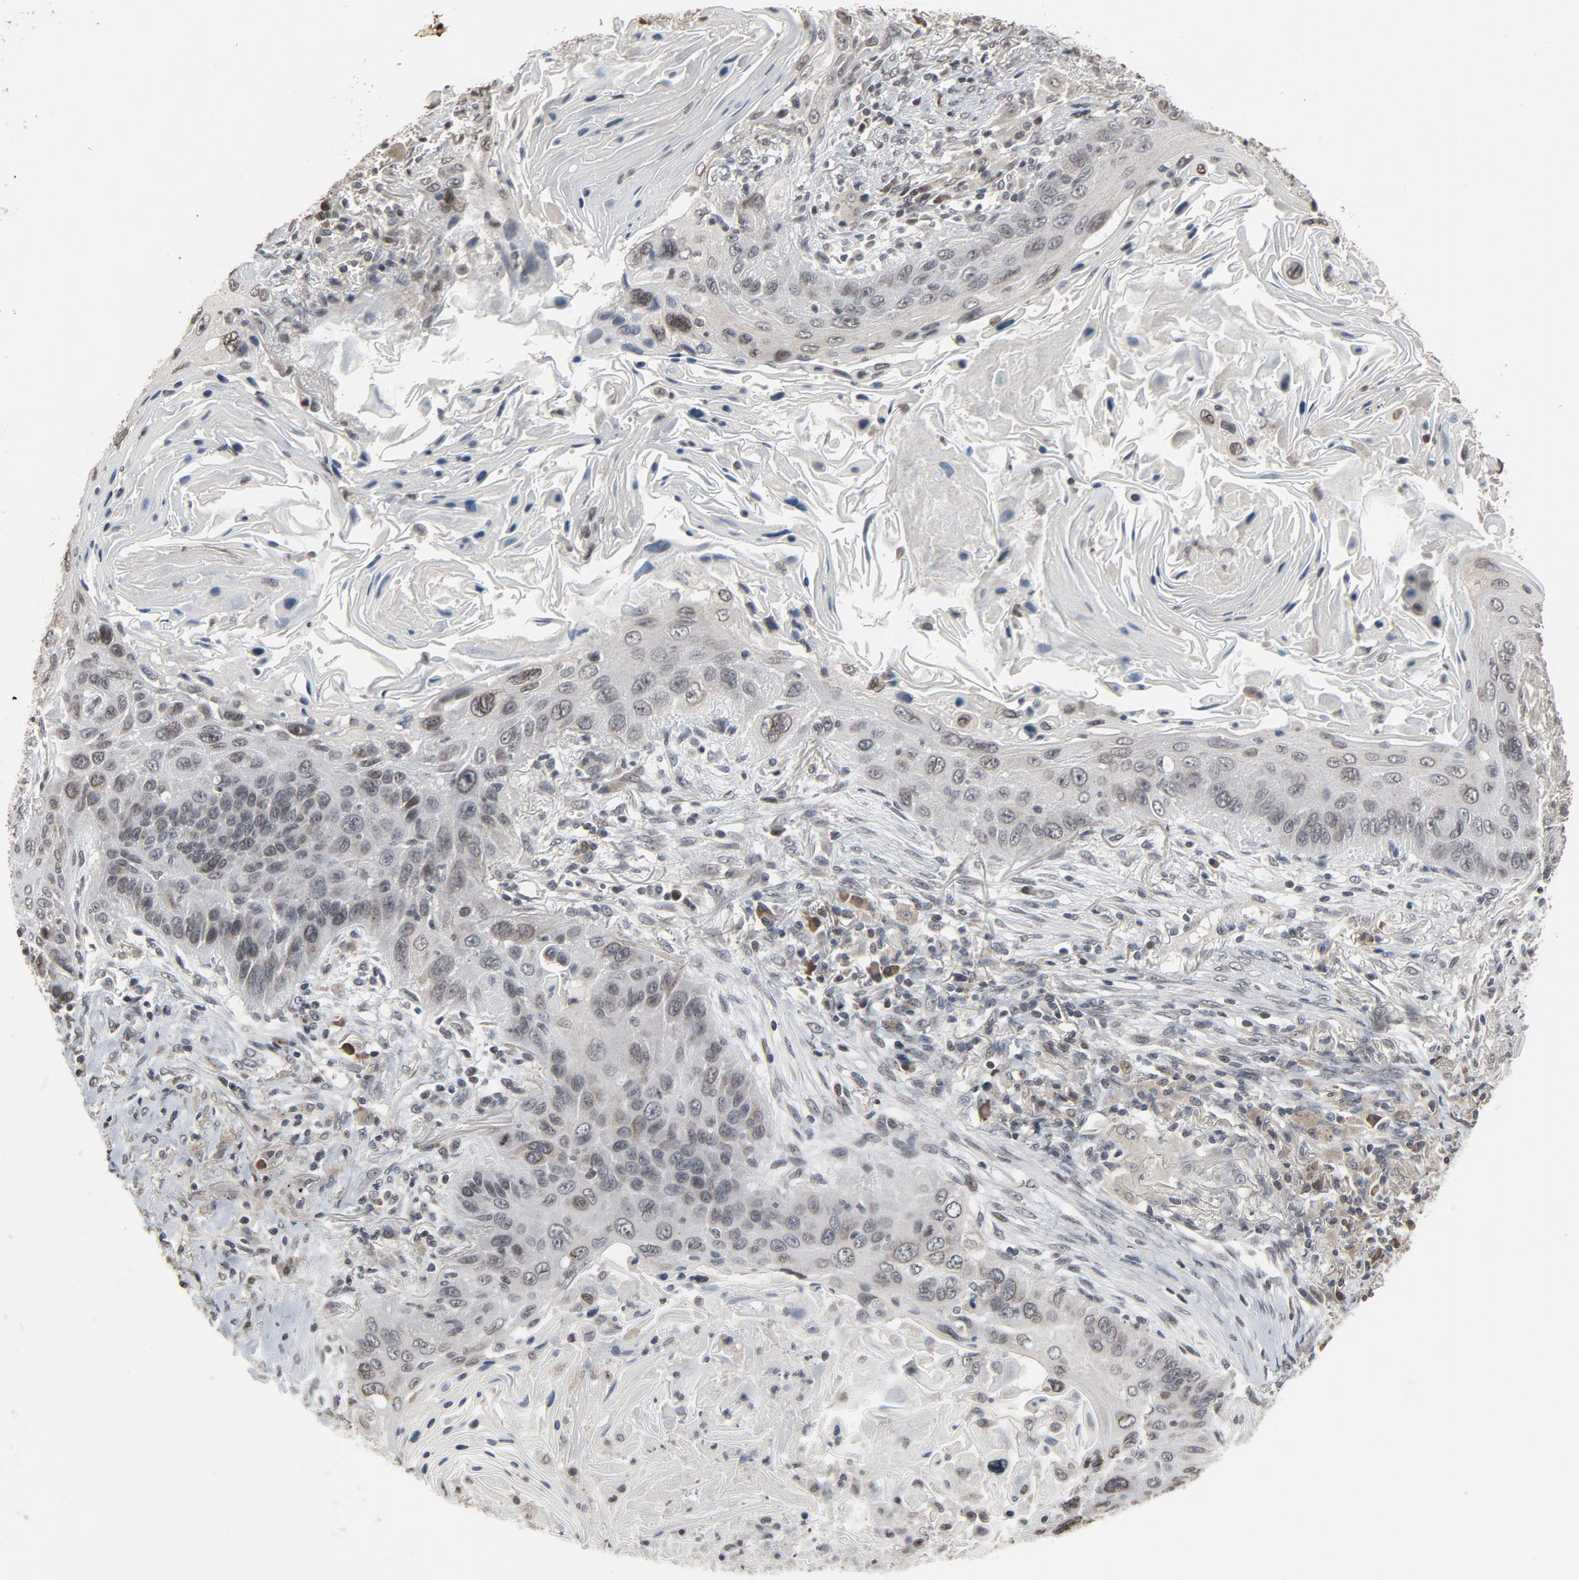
{"staining": {"intensity": "weak", "quantity": "25%-75%", "location": "cytoplasmic/membranous,nuclear"}, "tissue": "lung cancer", "cell_type": "Tumor cells", "image_type": "cancer", "snomed": [{"axis": "morphology", "description": "Squamous cell carcinoma, NOS"}, {"axis": "topography", "description": "Lung"}], "caption": "Lung cancer stained with DAB IHC reveals low levels of weak cytoplasmic/membranous and nuclear positivity in approximately 25%-75% of tumor cells.", "gene": "POM121", "patient": {"sex": "female", "age": 67}}